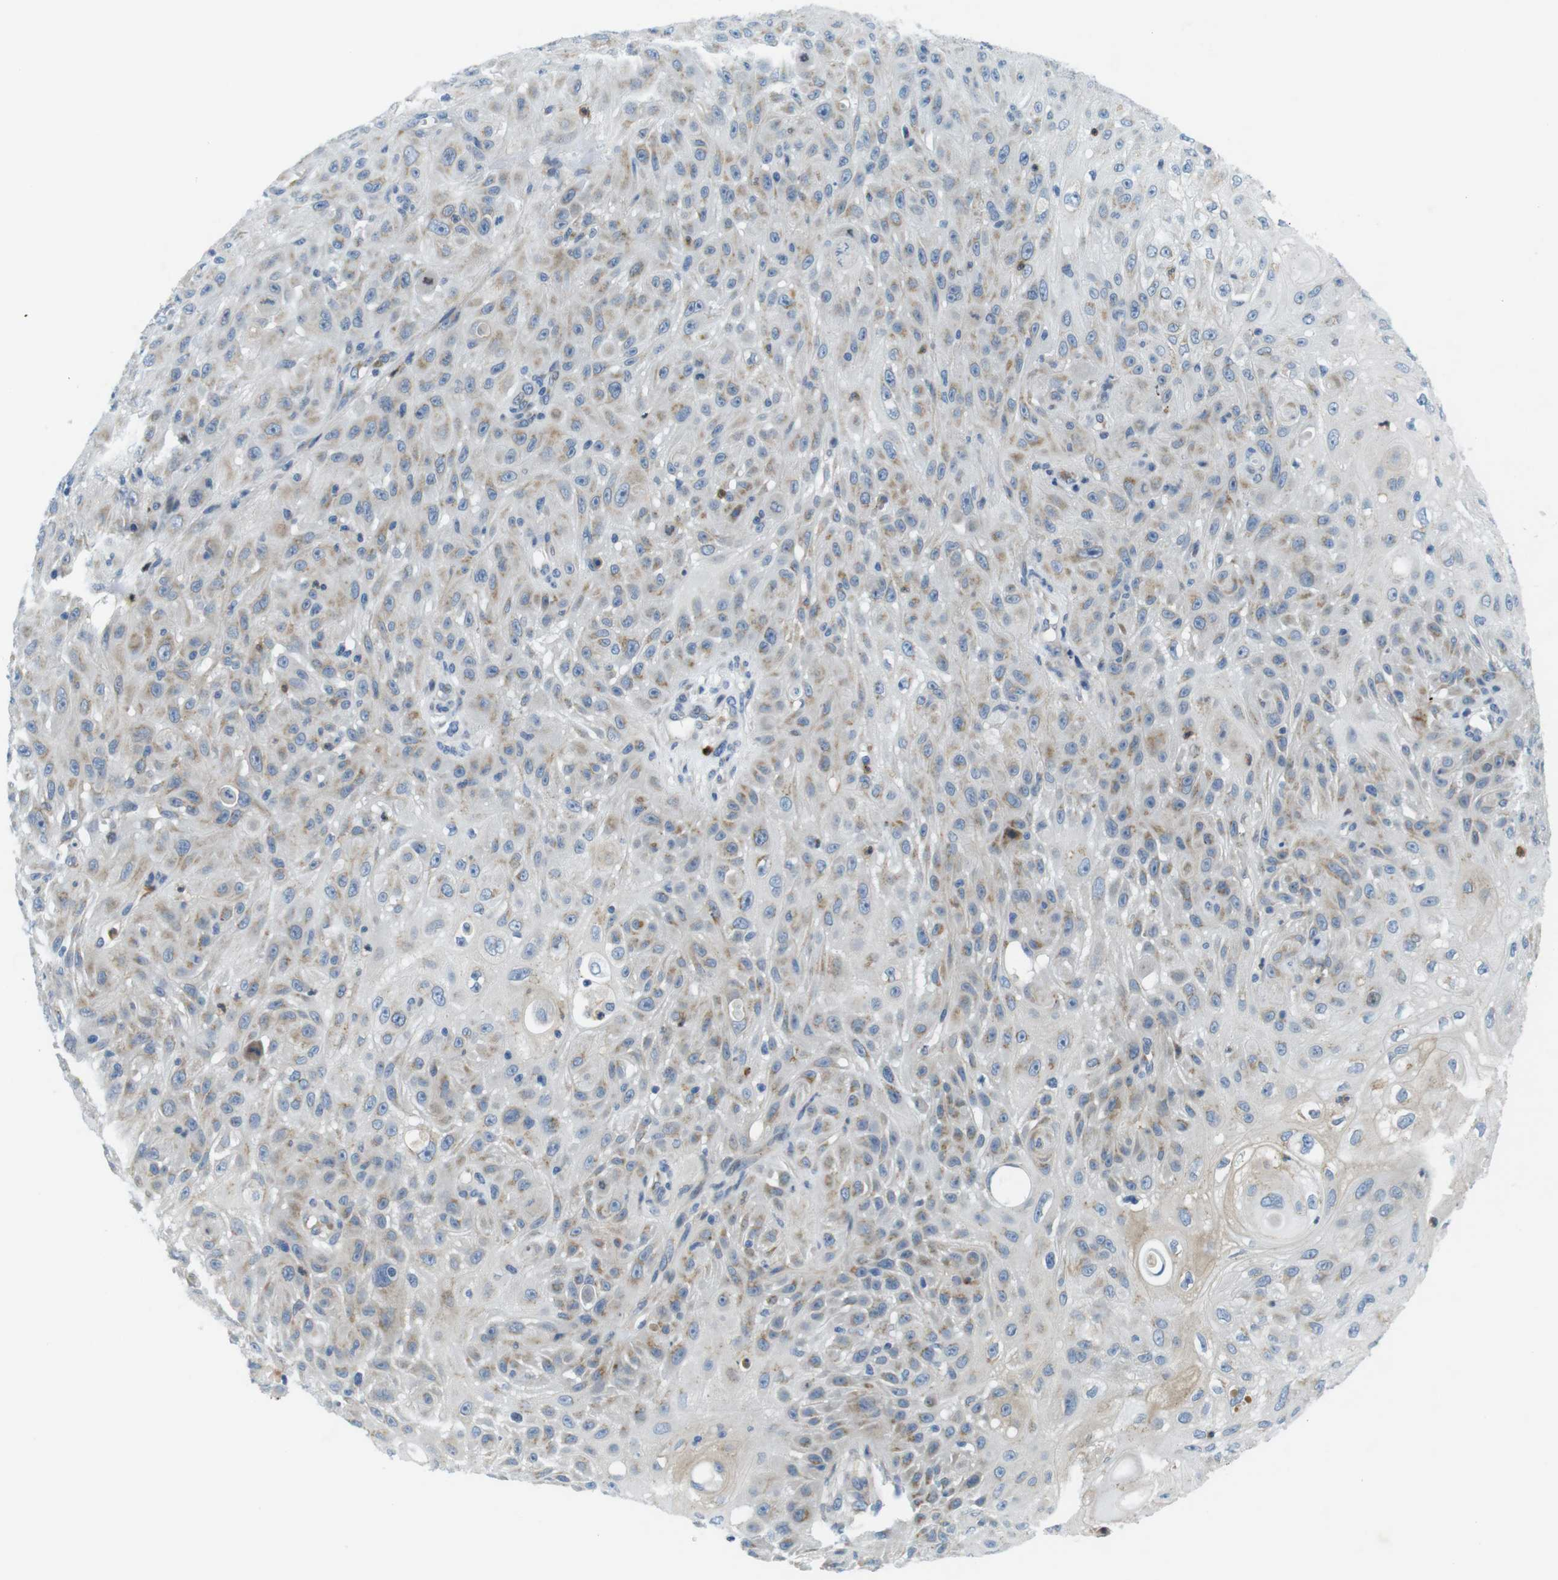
{"staining": {"intensity": "weak", "quantity": "25%-75%", "location": "cytoplasmic/membranous"}, "tissue": "skin cancer", "cell_type": "Tumor cells", "image_type": "cancer", "snomed": [{"axis": "morphology", "description": "Squamous cell carcinoma, NOS"}, {"axis": "topography", "description": "Skin"}], "caption": "Weak cytoplasmic/membranous protein positivity is present in approximately 25%-75% of tumor cells in skin cancer.", "gene": "ZDHHC3", "patient": {"sex": "male", "age": 75}}